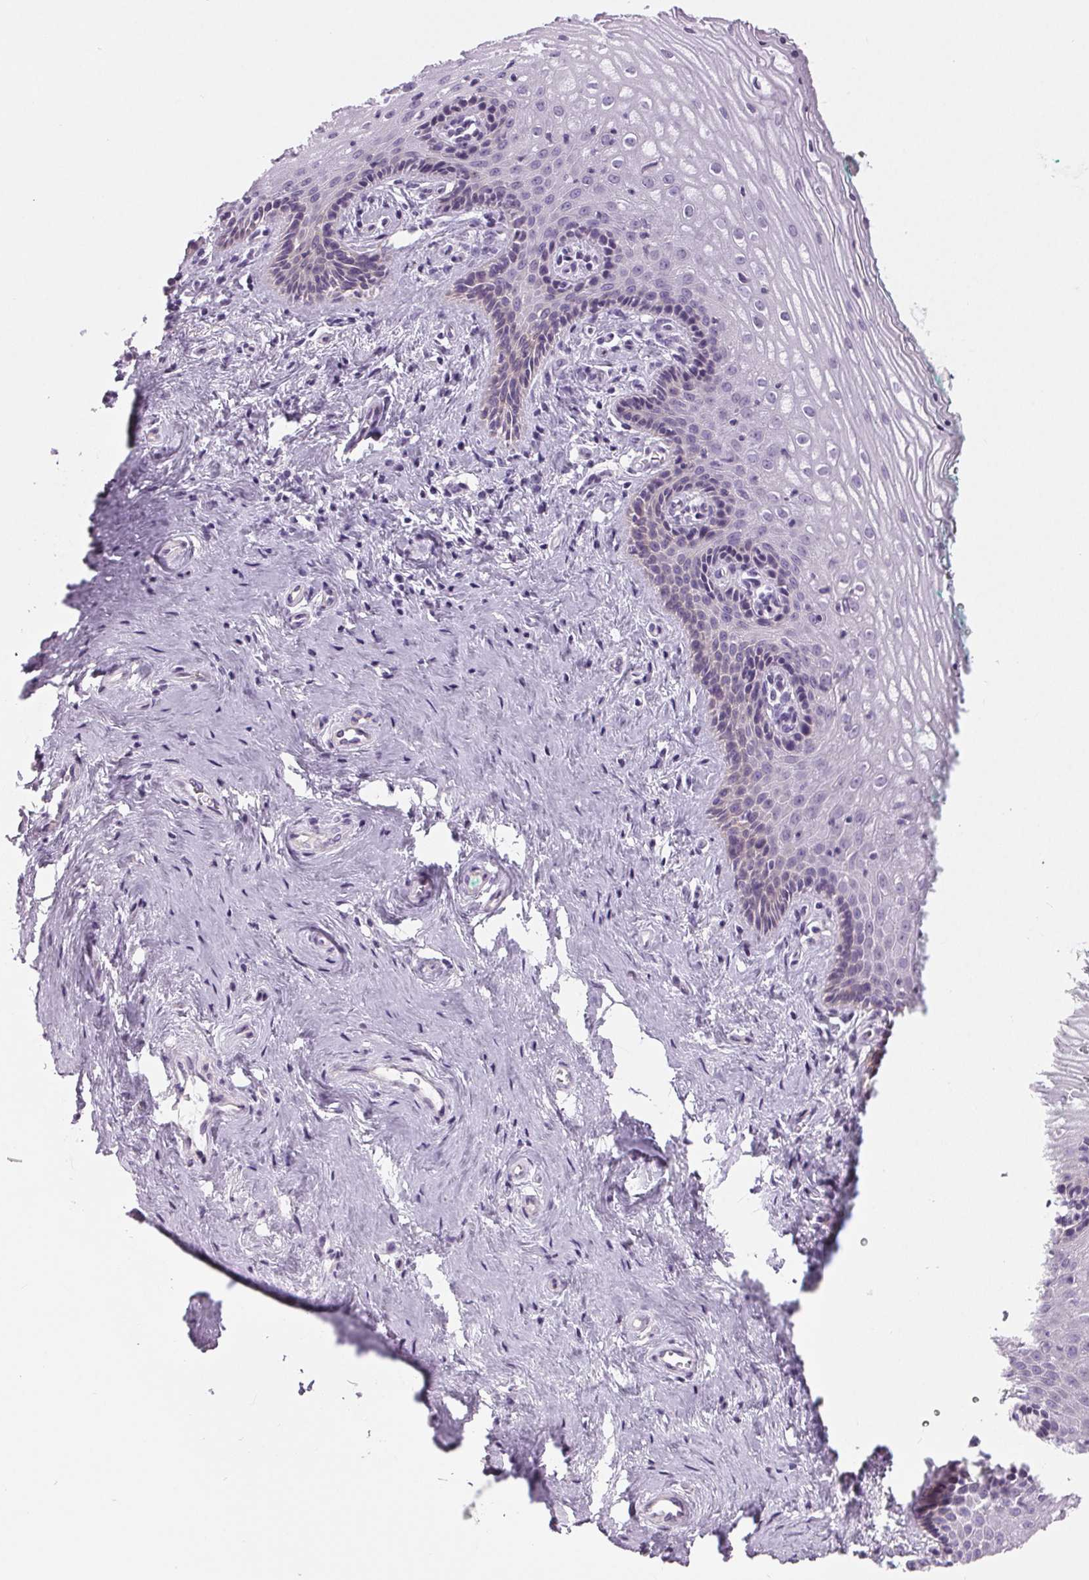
{"staining": {"intensity": "negative", "quantity": "none", "location": "none"}, "tissue": "vagina", "cell_type": "Squamous epithelial cells", "image_type": "normal", "snomed": [{"axis": "morphology", "description": "Normal tissue, NOS"}, {"axis": "topography", "description": "Vagina"}], "caption": "The micrograph shows no staining of squamous epithelial cells in normal vagina.", "gene": "MISP", "patient": {"sex": "female", "age": 45}}